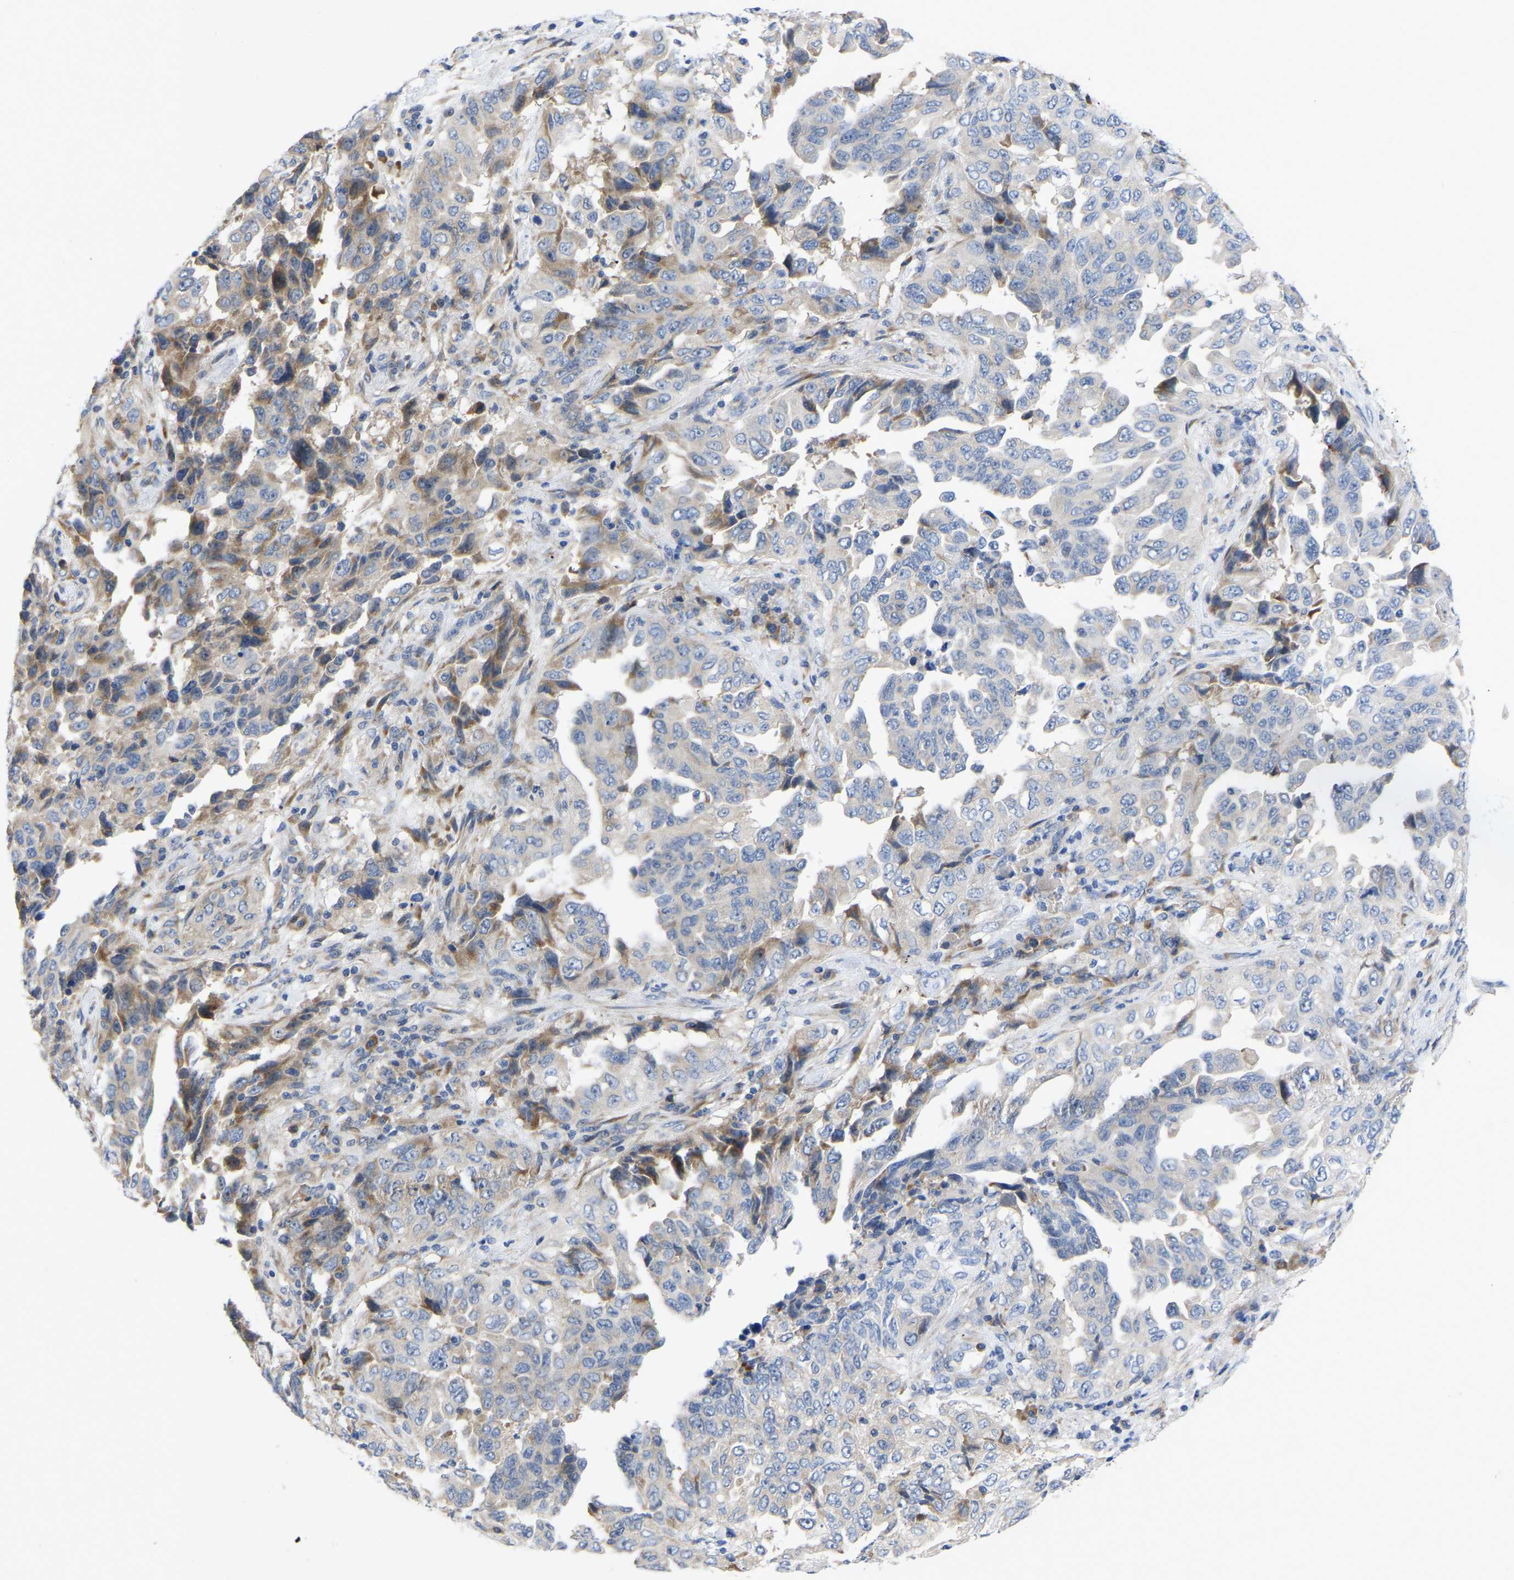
{"staining": {"intensity": "moderate", "quantity": "<25%", "location": "cytoplasmic/membranous"}, "tissue": "lung cancer", "cell_type": "Tumor cells", "image_type": "cancer", "snomed": [{"axis": "morphology", "description": "Adenocarcinoma, NOS"}, {"axis": "topography", "description": "Lung"}], "caption": "Tumor cells exhibit low levels of moderate cytoplasmic/membranous positivity in about <25% of cells in lung cancer (adenocarcinoma).", "gene": "ABCA10", "patient": {"sex": "female", "age": 51}}